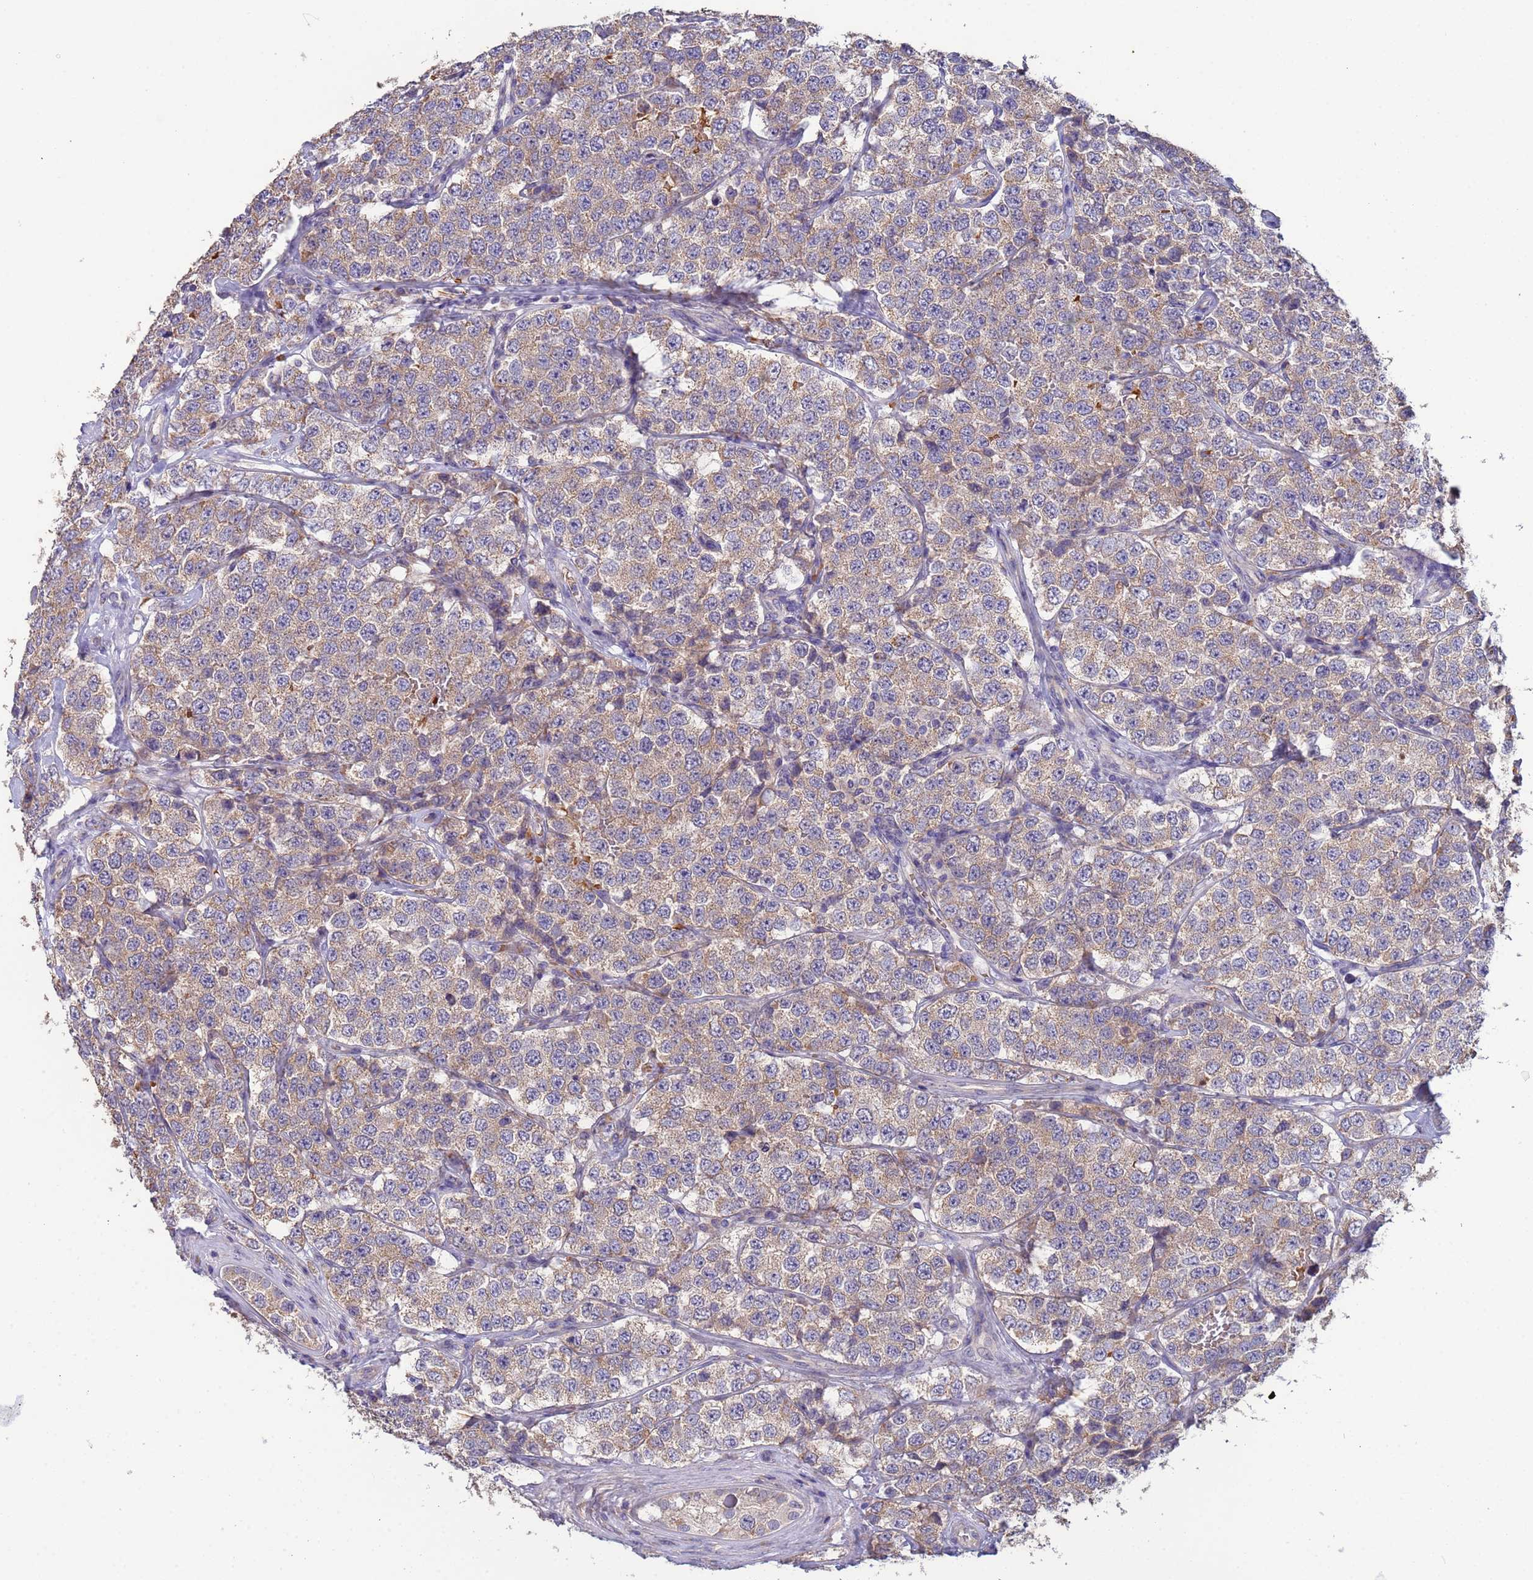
{"staining": {"intensity": "weak", "quantity": "25%-75%", "location": "cytoplasmic/membranous"}, "tissue": "testis cancer", "cell_type": "Tumor cells", "image_type": "cancer", "snomed": [{"axis": "morphology", "description": "Seminoma, NOS"}, {"axis": "topography", "description": "Testis"}], "caption": "Protein expression analysis of human seminoma (testis) reveals weak cytoplasmic/membranous expression in about 25%-75% of tumor cells. The staining was performed using DAB (3,3'-diaminobenzidine), with brown indicating positive protein expression. Nuclei are stained blue with hematoxylin.", "gene": "CLHC1", "patient": {"sex": "male", "age": 34}}